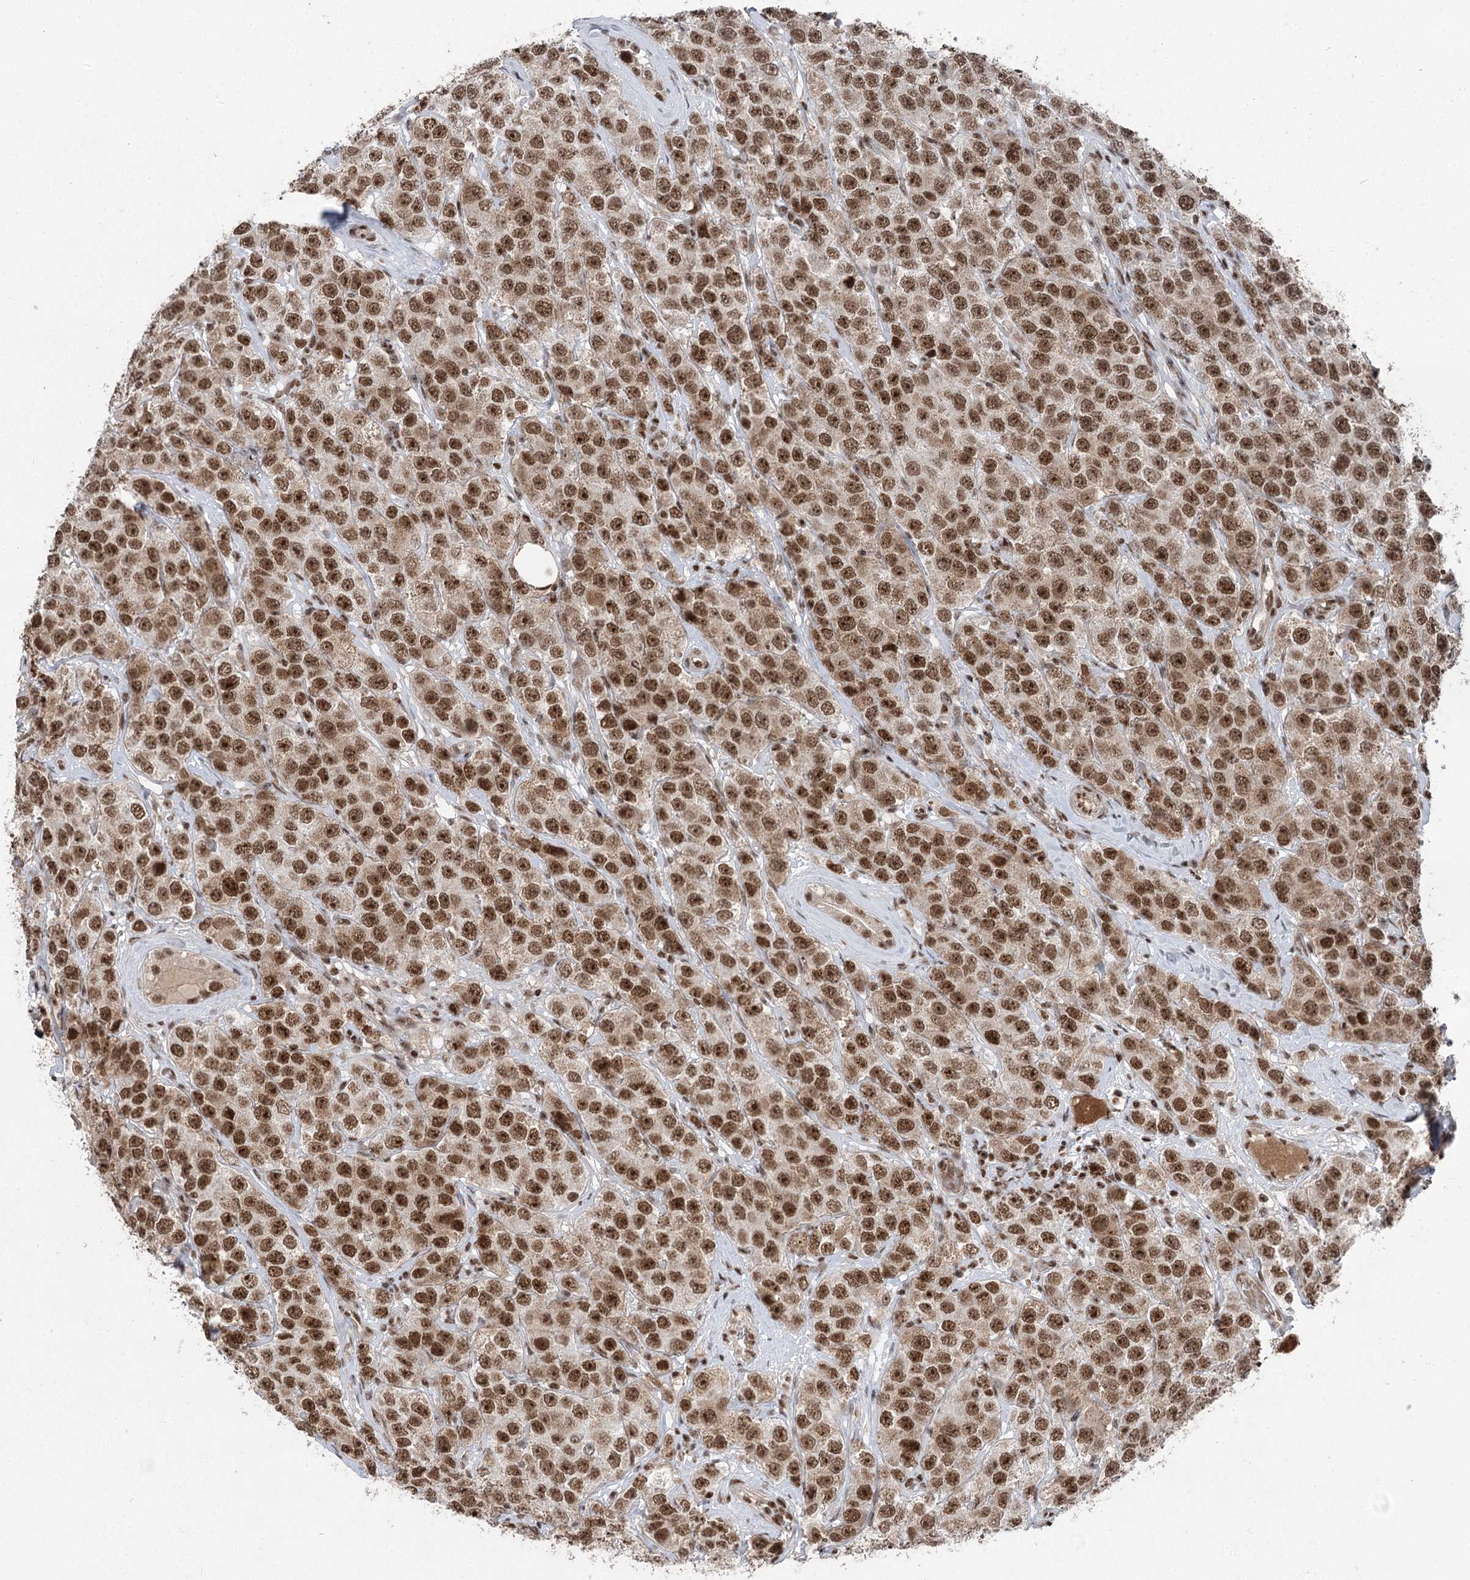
{"staining": {"intensity": "strong", "quantity": ">75%", "location": "nuclear"}, "tissue": "testis cancer", "cell_type": "Tumor cells", "image_type": "cancer", "snomed": [{"axis": "morphology", "description": "Seminoma, NOS"}, {"axis": "topography", "description": "Testis"}], "caption": "A high-resolution photomicrograph shows immunohistochemistry (IHC) staining of testis cancer, which demonstrates strong nuclear positivity in about >75% of tumor cells.", "gene": "CGGBP1", "patient": {"sex": "male", "age": 28}}